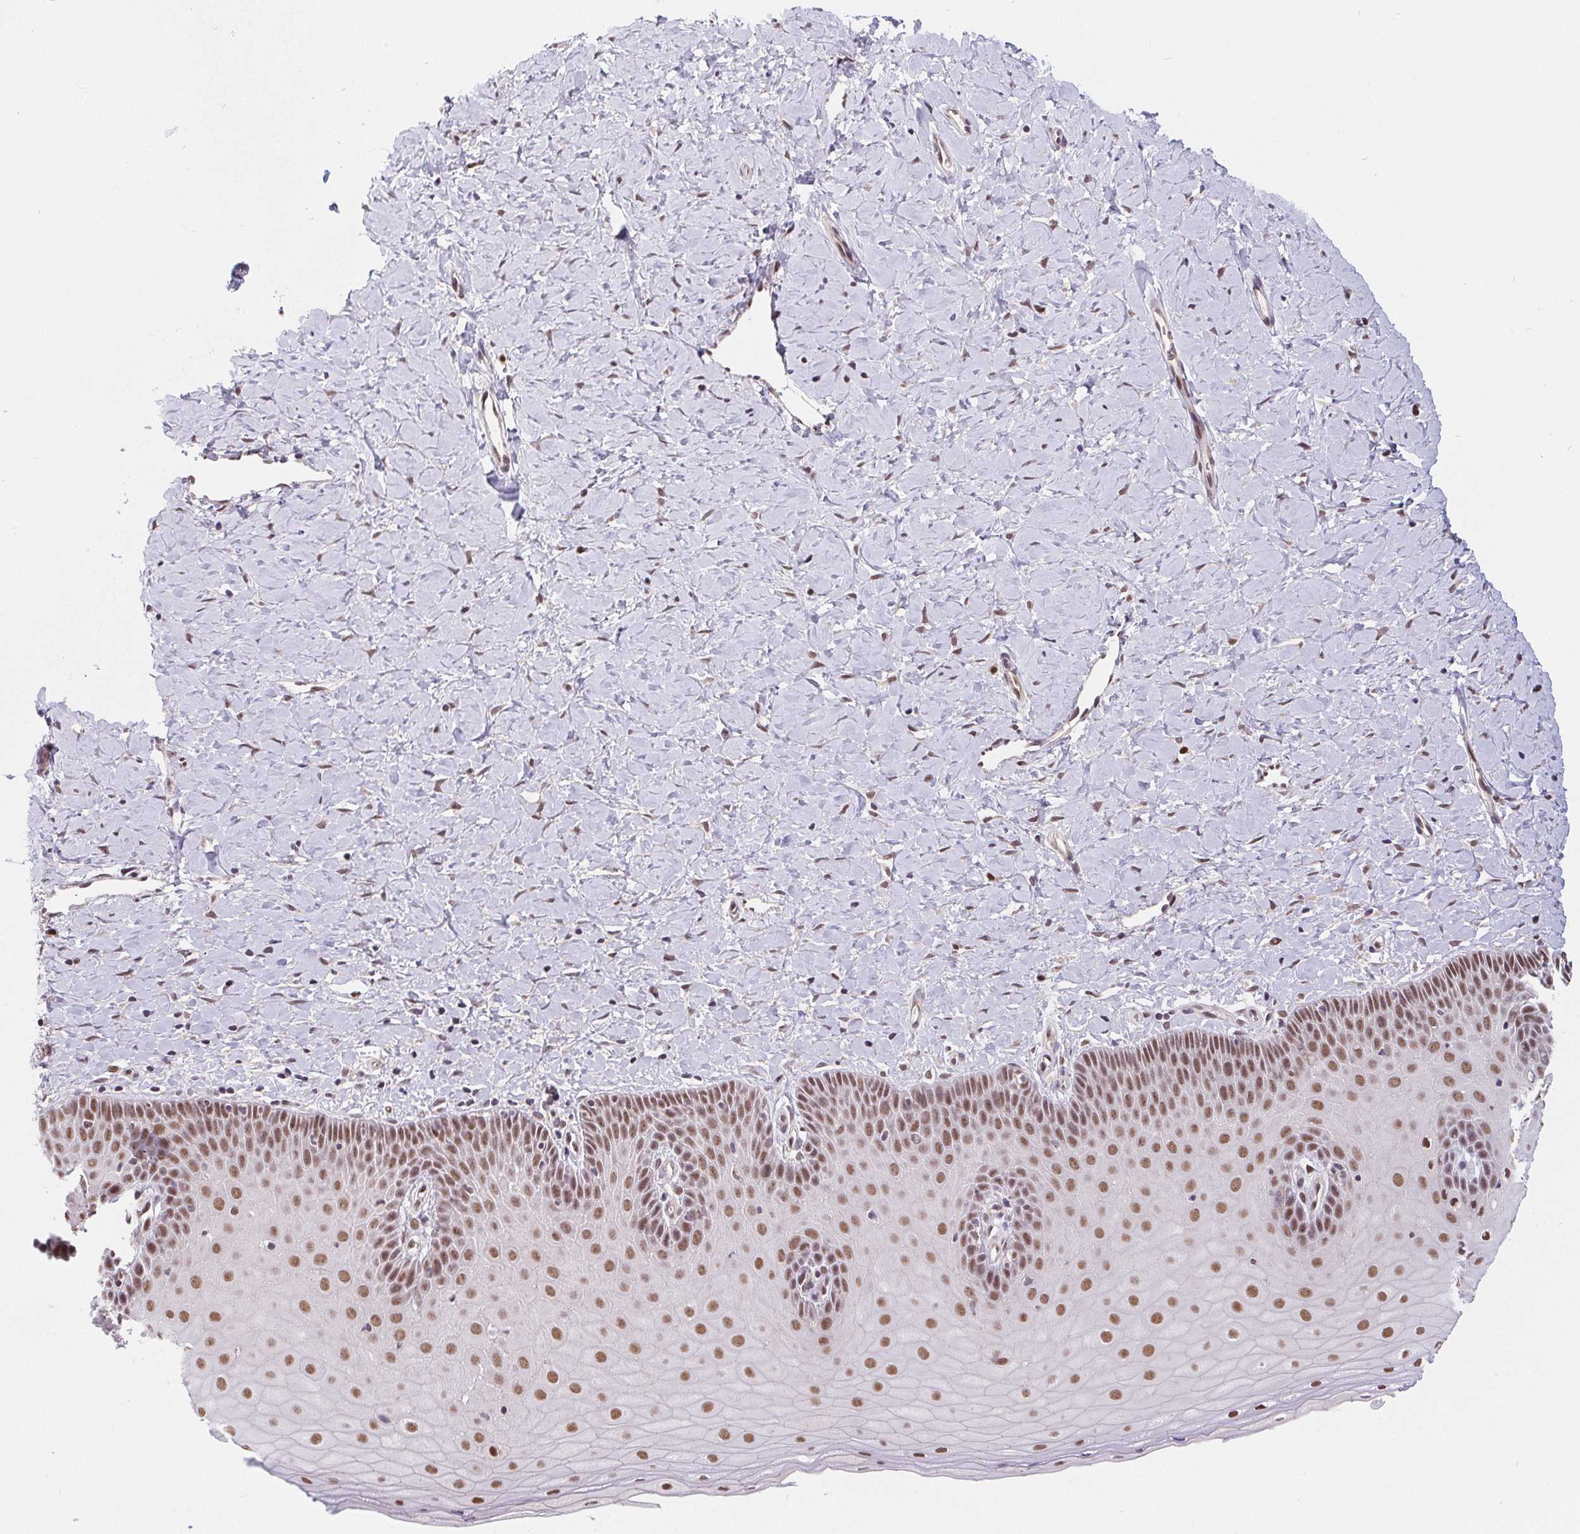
{"staining": {"intensity": "moderate", "quantity": ">75%", "location": "nuclear"}, "tissue": "cervix", "cell_type": "Glandular cells", "image_type": "normal", "snomed": [{"axis": "morphology", "description": "Normal tissue, NOS"}, {"axis": "topography", "description": "Cervix"}], "caption": "Human cervix stained with a brown dye shows moderate nuclear positive positivity in about >75% of glandular cells.", "gene": "POU2F1", "patient": {"sex": "female", "age": 37}}